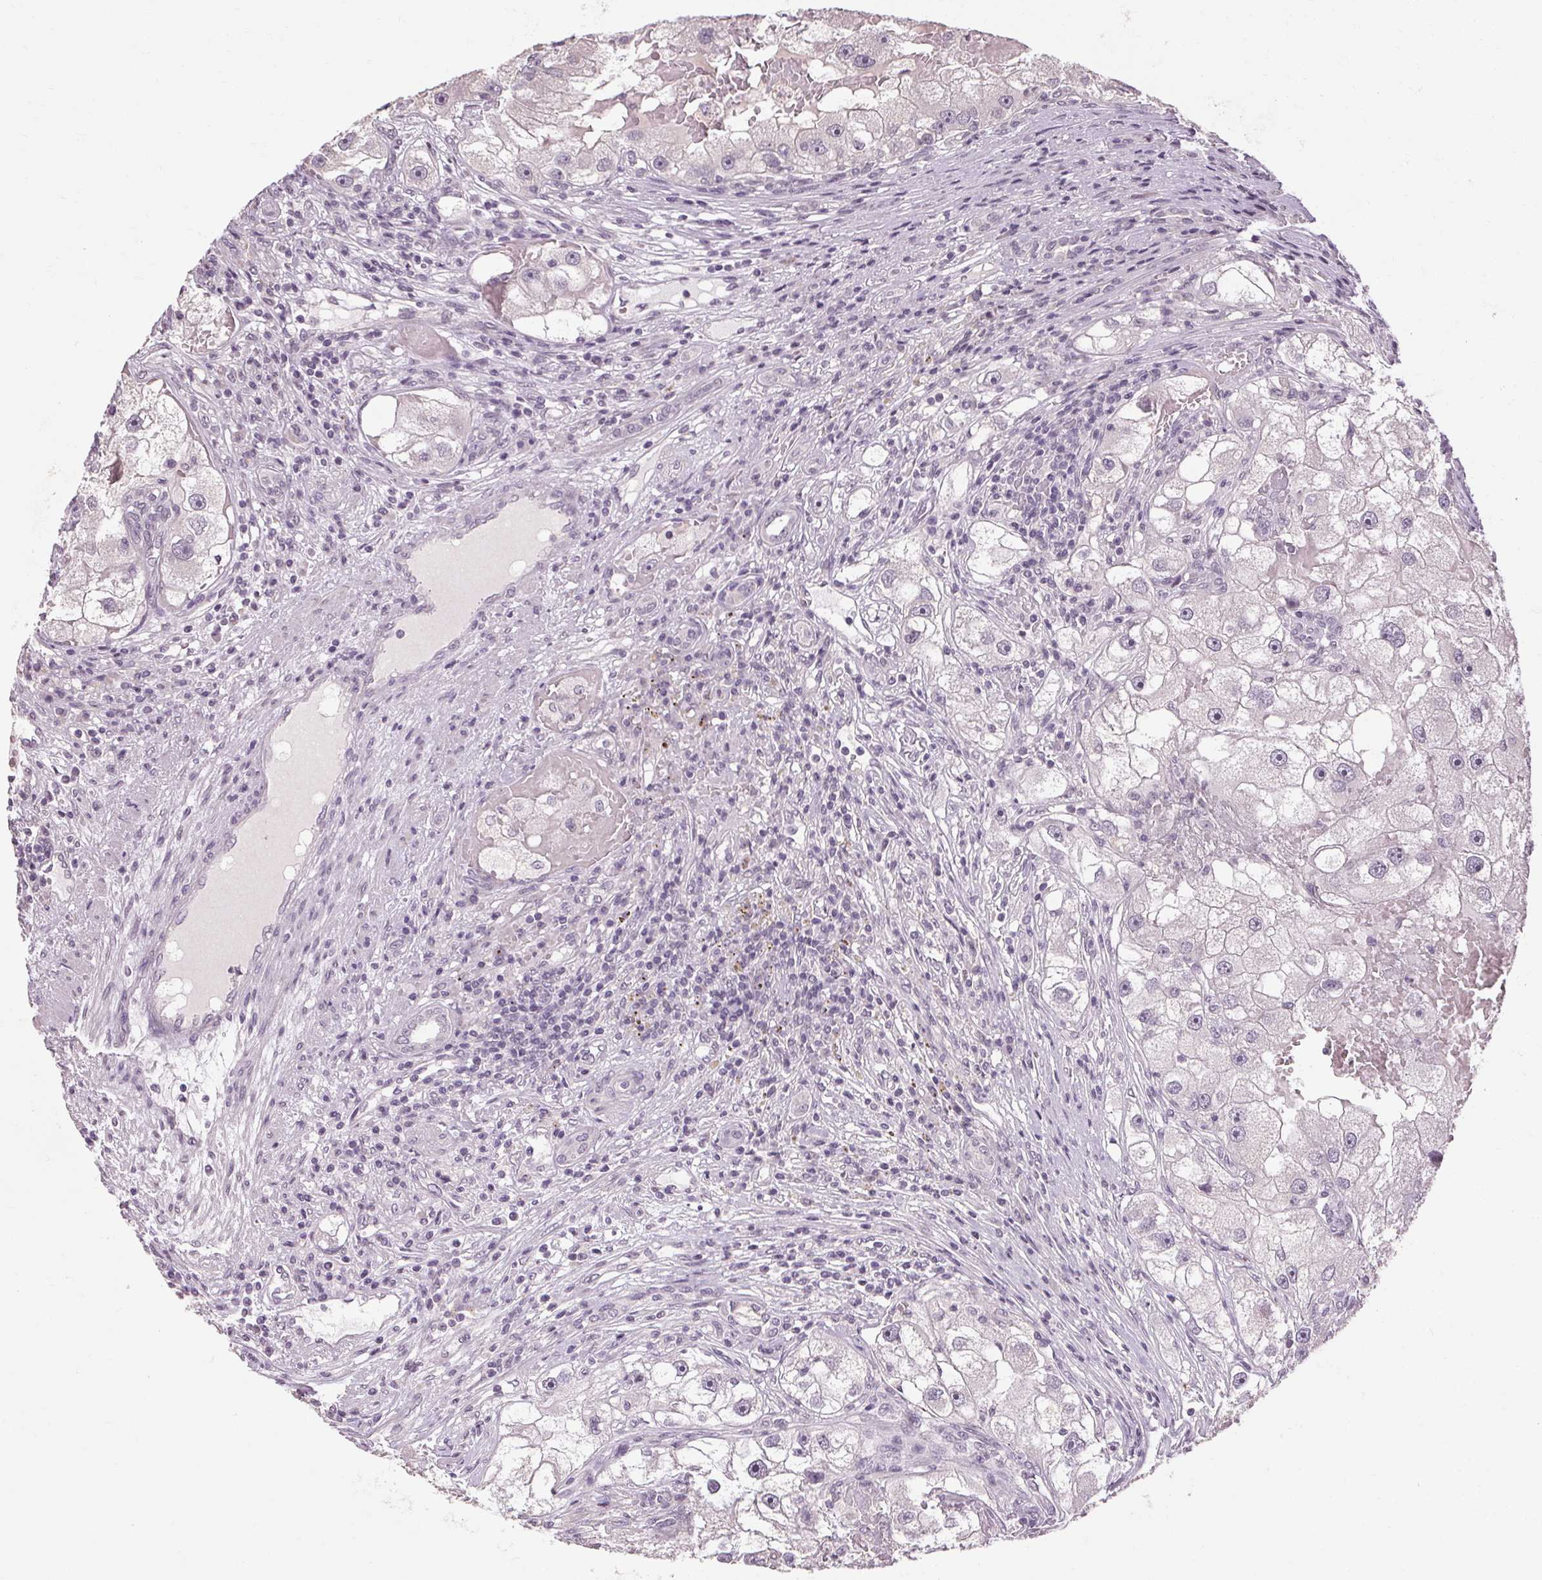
{"staining": {"intensity": "negative", "quantity": "none", "location": "none"}, "tissue": "renal cancer", "cell_type": "Tumor cells", "image_type": "cancer", "snomed": [{"axis": "morphology", "description": "Adenocarcinoma, NOS"}, {"axis": "topography", "description": "Kidney"}], "caption": "DAB (3,3'-diaminobenzidine) immunohistochemical staining of renal cancer (adenocarcinoma) shows no significant staining in tumor cells.", "gene": "POMC", "patient": {"sex": "male", "age": 63}}